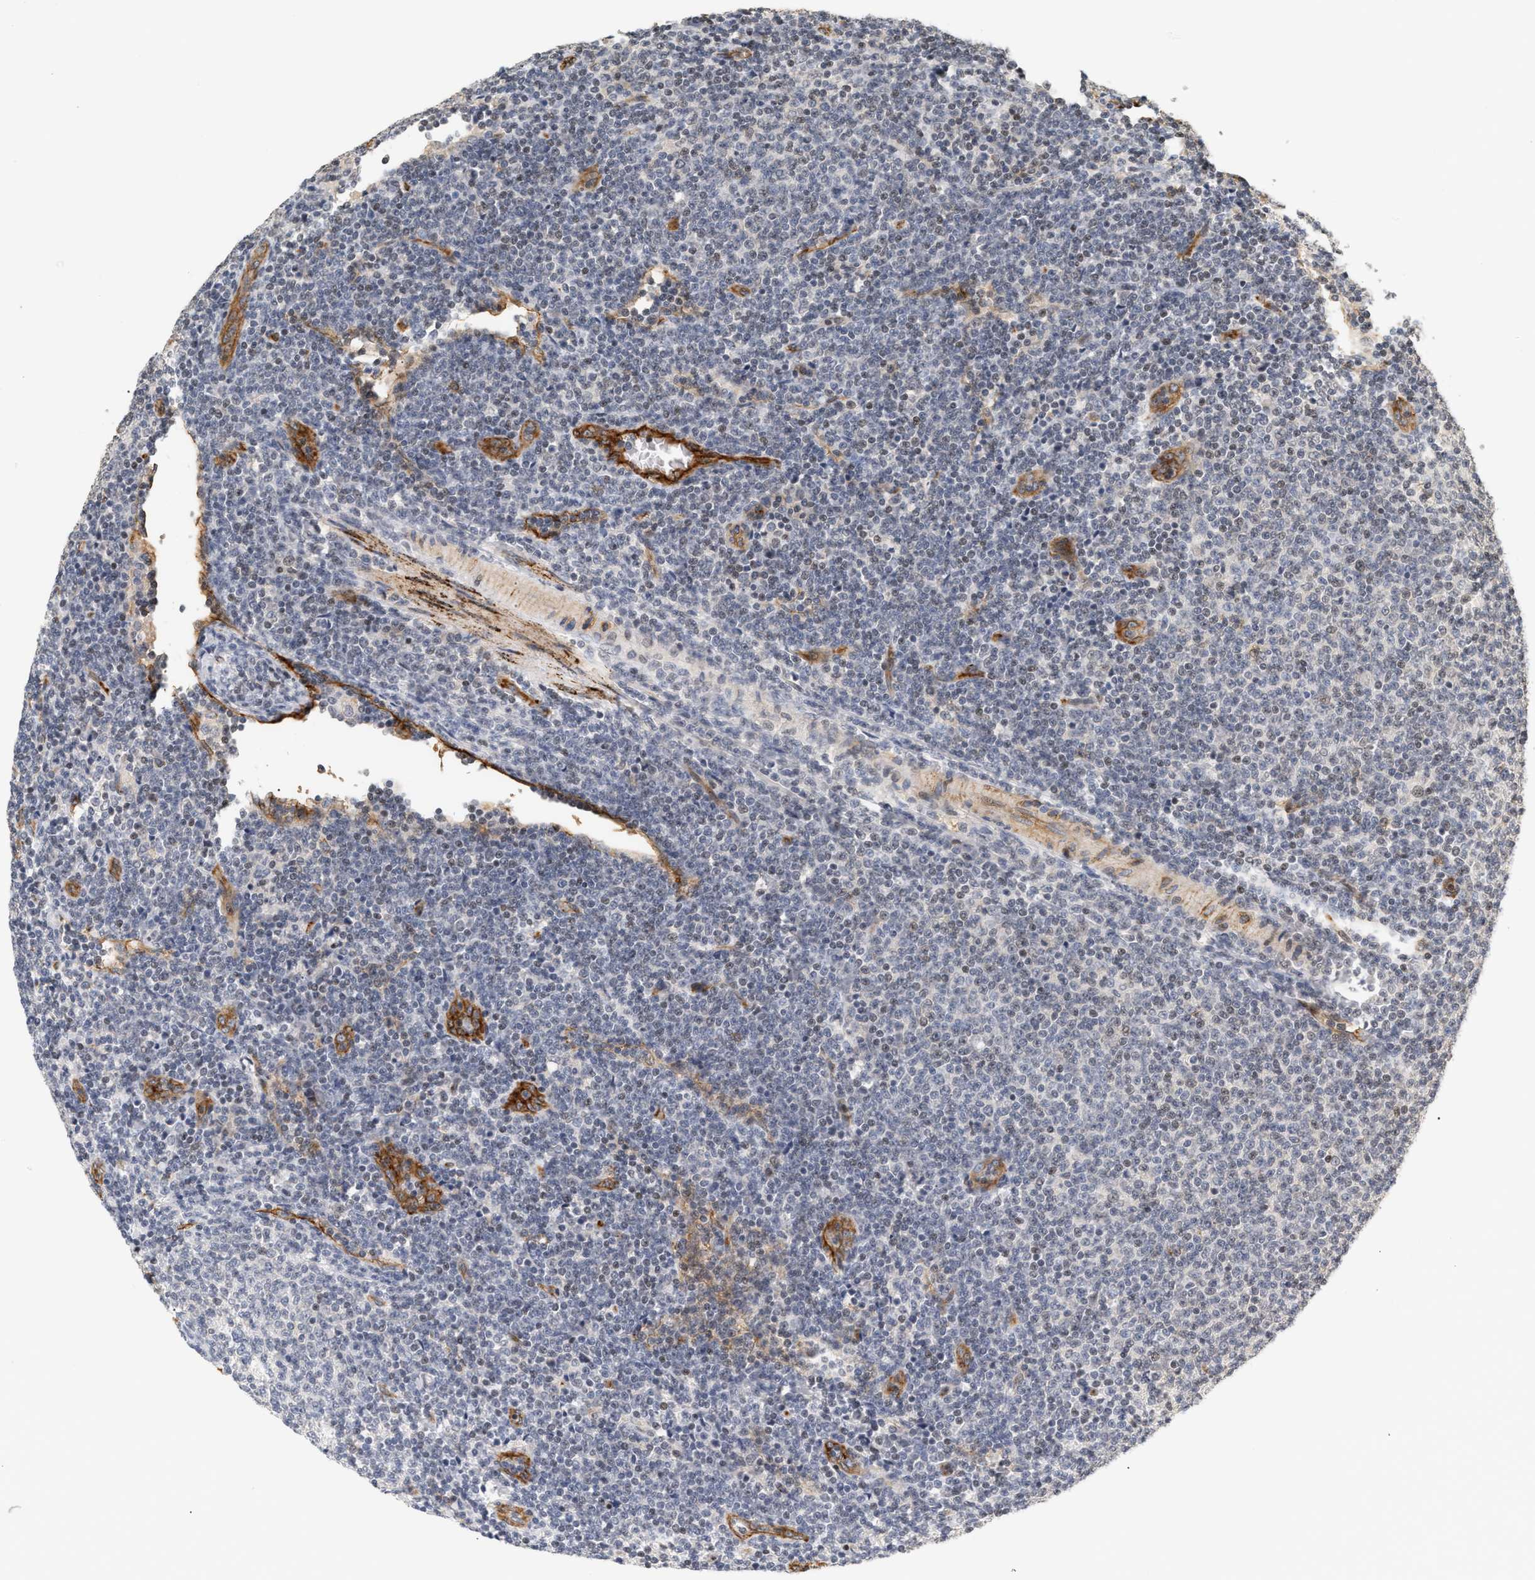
{"staining": {"intensity": "negative", "quantity": "none", "location": "none"}, "tissue": "lymphoma", "cell_type": "Tumor cells", "image_type": "cancer", "snomed": [{"axis": "morphology", "description": "Malignant lymphoma, non-Hodgkin's type, Low grade"}, {"axis": "topography", "description": "Lymph node"}], "caption": "This image is of malignant lymphoma, non-Hodgkin's type (low-grade) stained with immunohistochemistry (IHC) to label a protein in brown with the nuclei are counter-stained blue. There is no expression in tumor cells. The staining was performed using DAB to visualize the protein expression in brown, while the nuclei were stained in blue with hematoxylin (Magnification: 20x).", "gene": "PLXND1", "patient": {"sex": "male", "age": 66}}